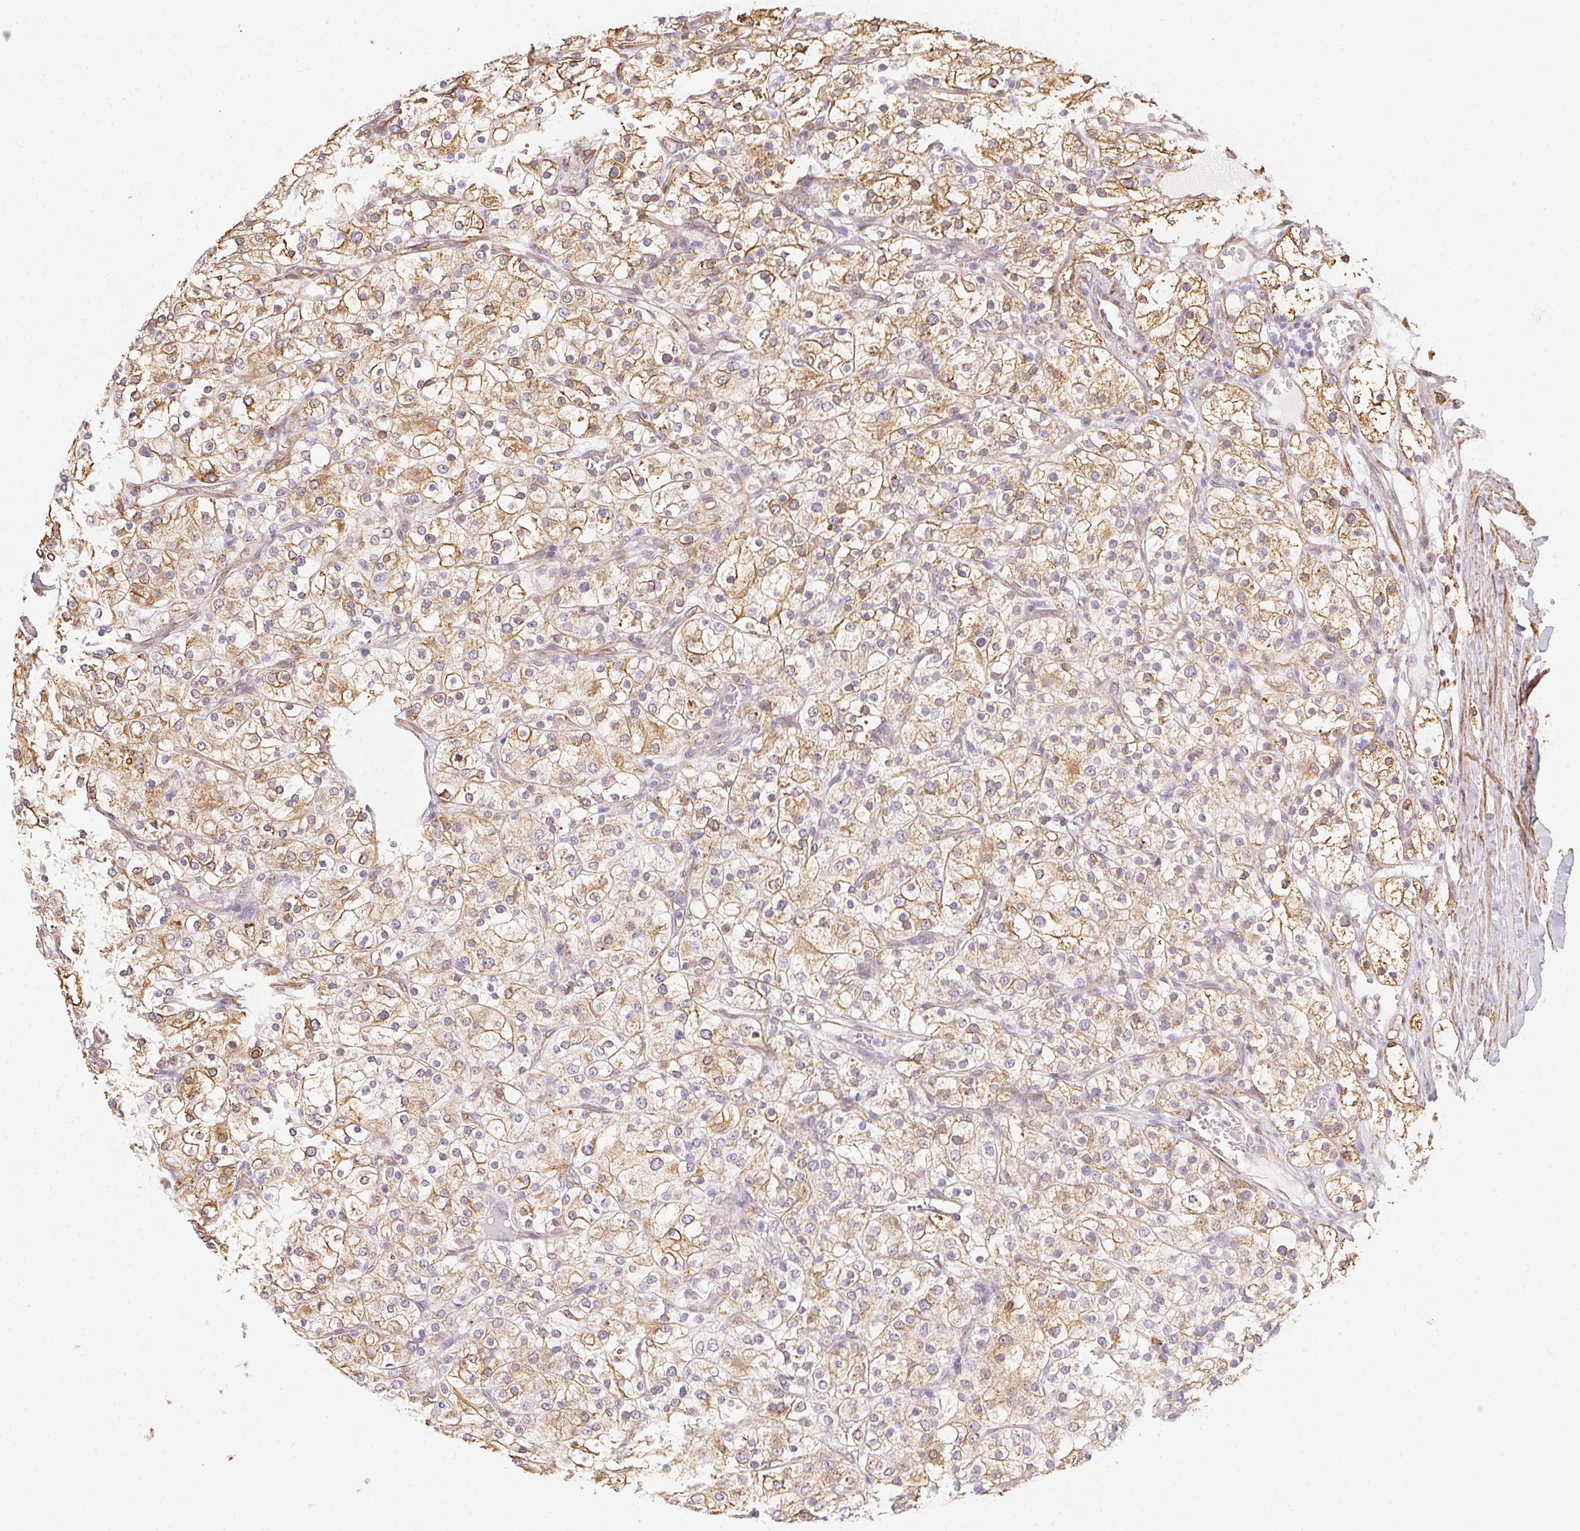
{"staining": {"intensity": "weak", "quantity": ">75%", "location": "cytoplasmic/membranous"}, "tissue": "renal cancer", "cell_type": "Tumor cells", "image_type": "cancer", "snomed": [{"axis": "morphology", "description": "Adenocarcinoma, NOS"}, {"axis": "topography", "description": "Kidney"}], "caption": "A brown stain highlights weak cytoplasmic/membranous positivity of a protein in human renal cancer (adenocarcinoma) tumor cells.", "gene": "RSBN1", "patient": {"sex": "male", "age": 80}}